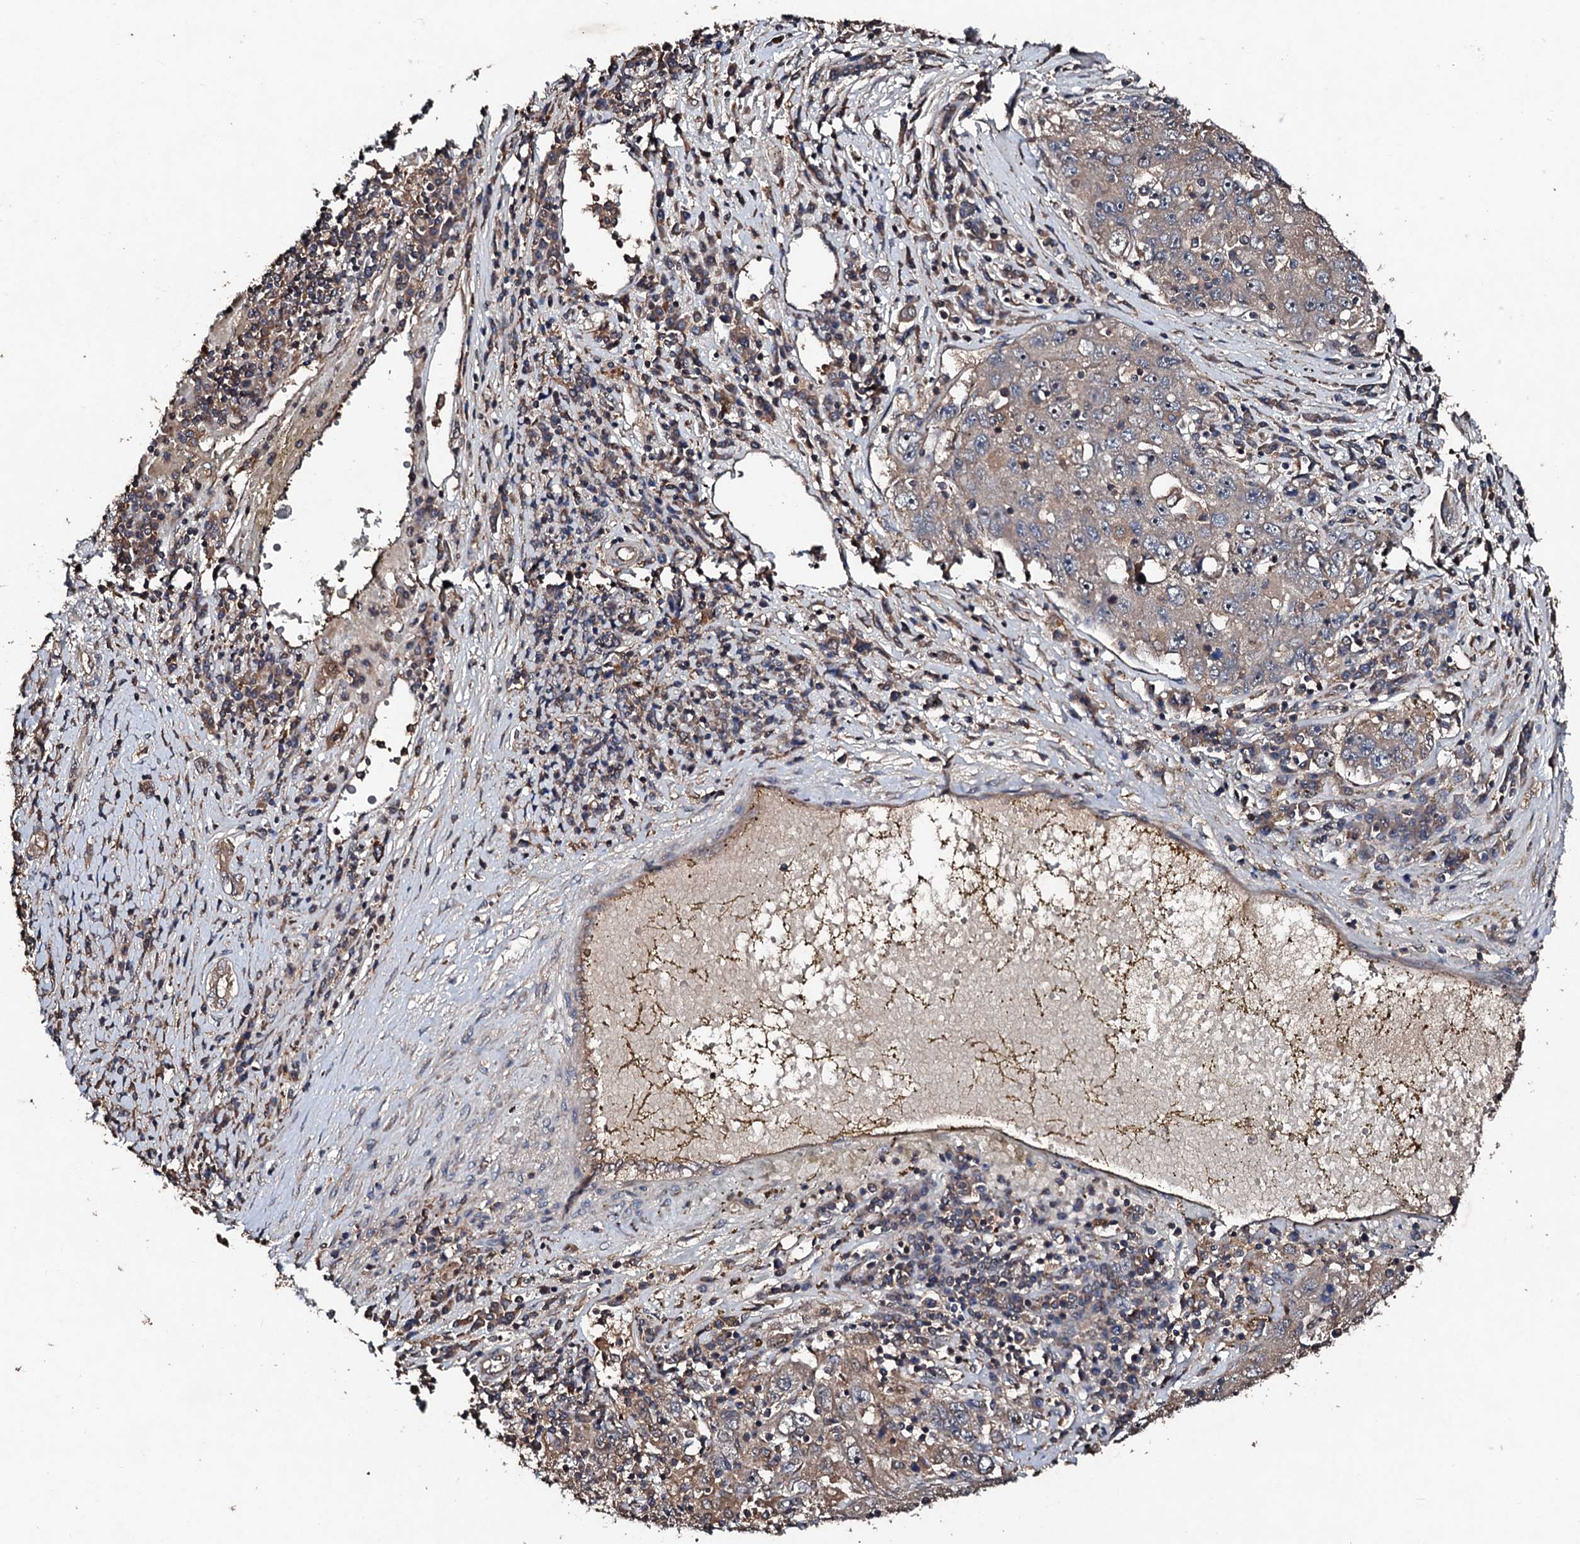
{"staining": {"intensity": "weak", "quantity": "<25%", "location": "cytoplasmic/membranous"}, "tissue": "liver cancer", "cell_type": "Tumor cells", "image_type": "cancer", "snomed": [{"axis": "morphology", "description": "Carcinoma, Hepatocellular, NOS"}, {"axis": "topography", "description": "Liver"}], "caption": "Immunohistochemistry (IHC) of hepatocellular carcinoma (liver) shows no positivity in tumor cells.", "gene": "KERA", "patient": {"sex": "male", "age": 49}}